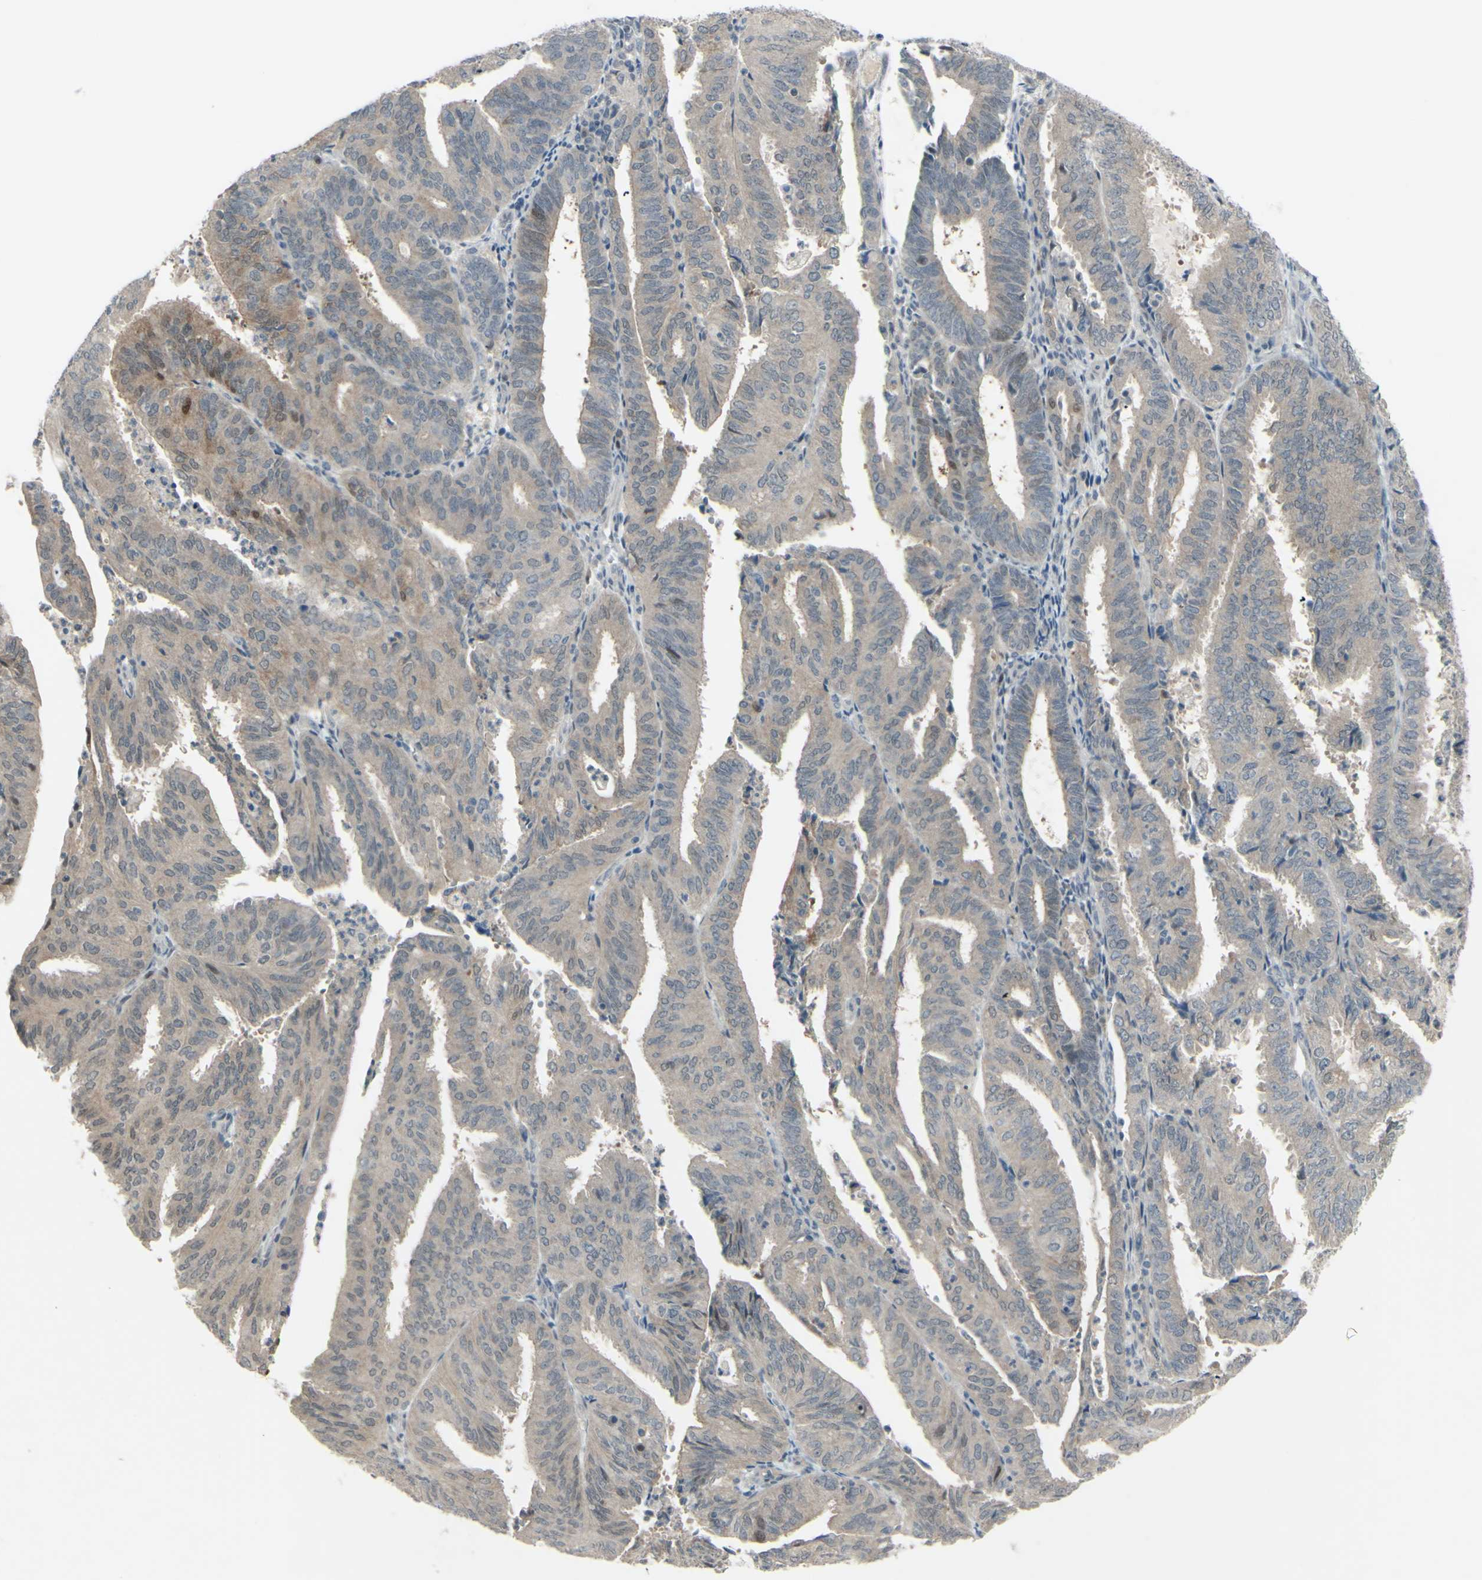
{"staining": {"intensity": "weak", "quantity": "25%-75%", "location": "cytoplasmic/membranous"}, "tissue": "endometrial cancer", "cell_type": "Tumor cells", "image_type": "cancer", "snomed": [{"axis": "morphology", "description": "Adenocarcinoma, NOS"}, {"axis": "topography", "description": "Uterus"}], "caption": "Immunohistochemical staining of human endometrial cancer demonstrates weak cytoplasmic/membranous protein staining in about 25%-75% of tumor cells.", "gene": "ETNK1", "patient": {"sex": "female", "age": 60}}